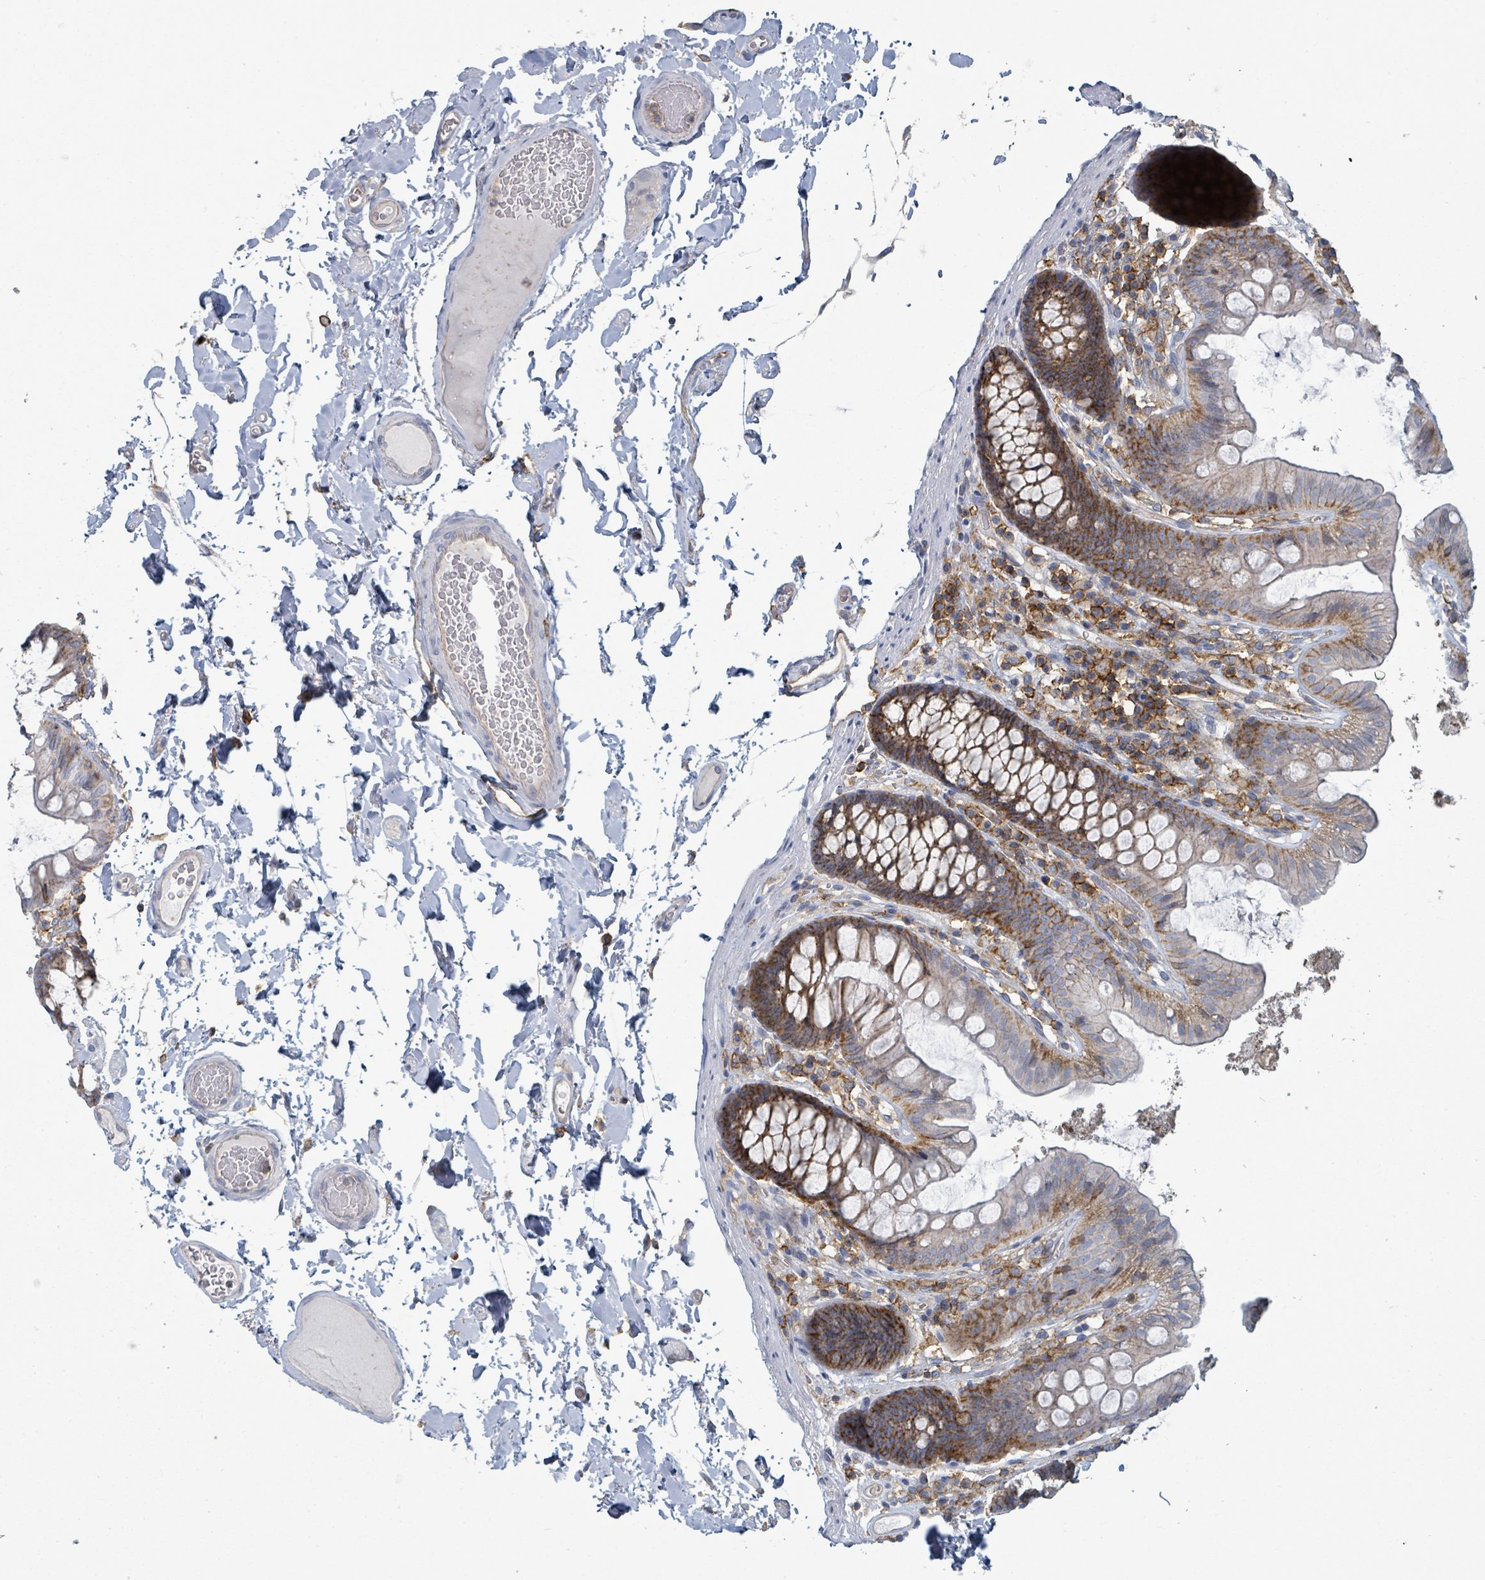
{"staining": {"intensity": "weak", "quantity": ">75%", "location": "cytoplasmic/membranous"}, "tissue": "colon", "cell_type": "Endothelial cells", "image_type": "normal", "snomed": [{"axis": "morphology", "description": "Normal tissue, NOS"}, {"axis": "topography", "description": "Colon"}], "caption": "IHC (DAB (3,3'-diaminobenzidine)) staining of benign human colon demonstrates weak cytoplasmic/membranous protein staining in about >75% of endothelial cells.", "gene": "TNFRSF14", "patient": {"sex": "male", "age": 84}}